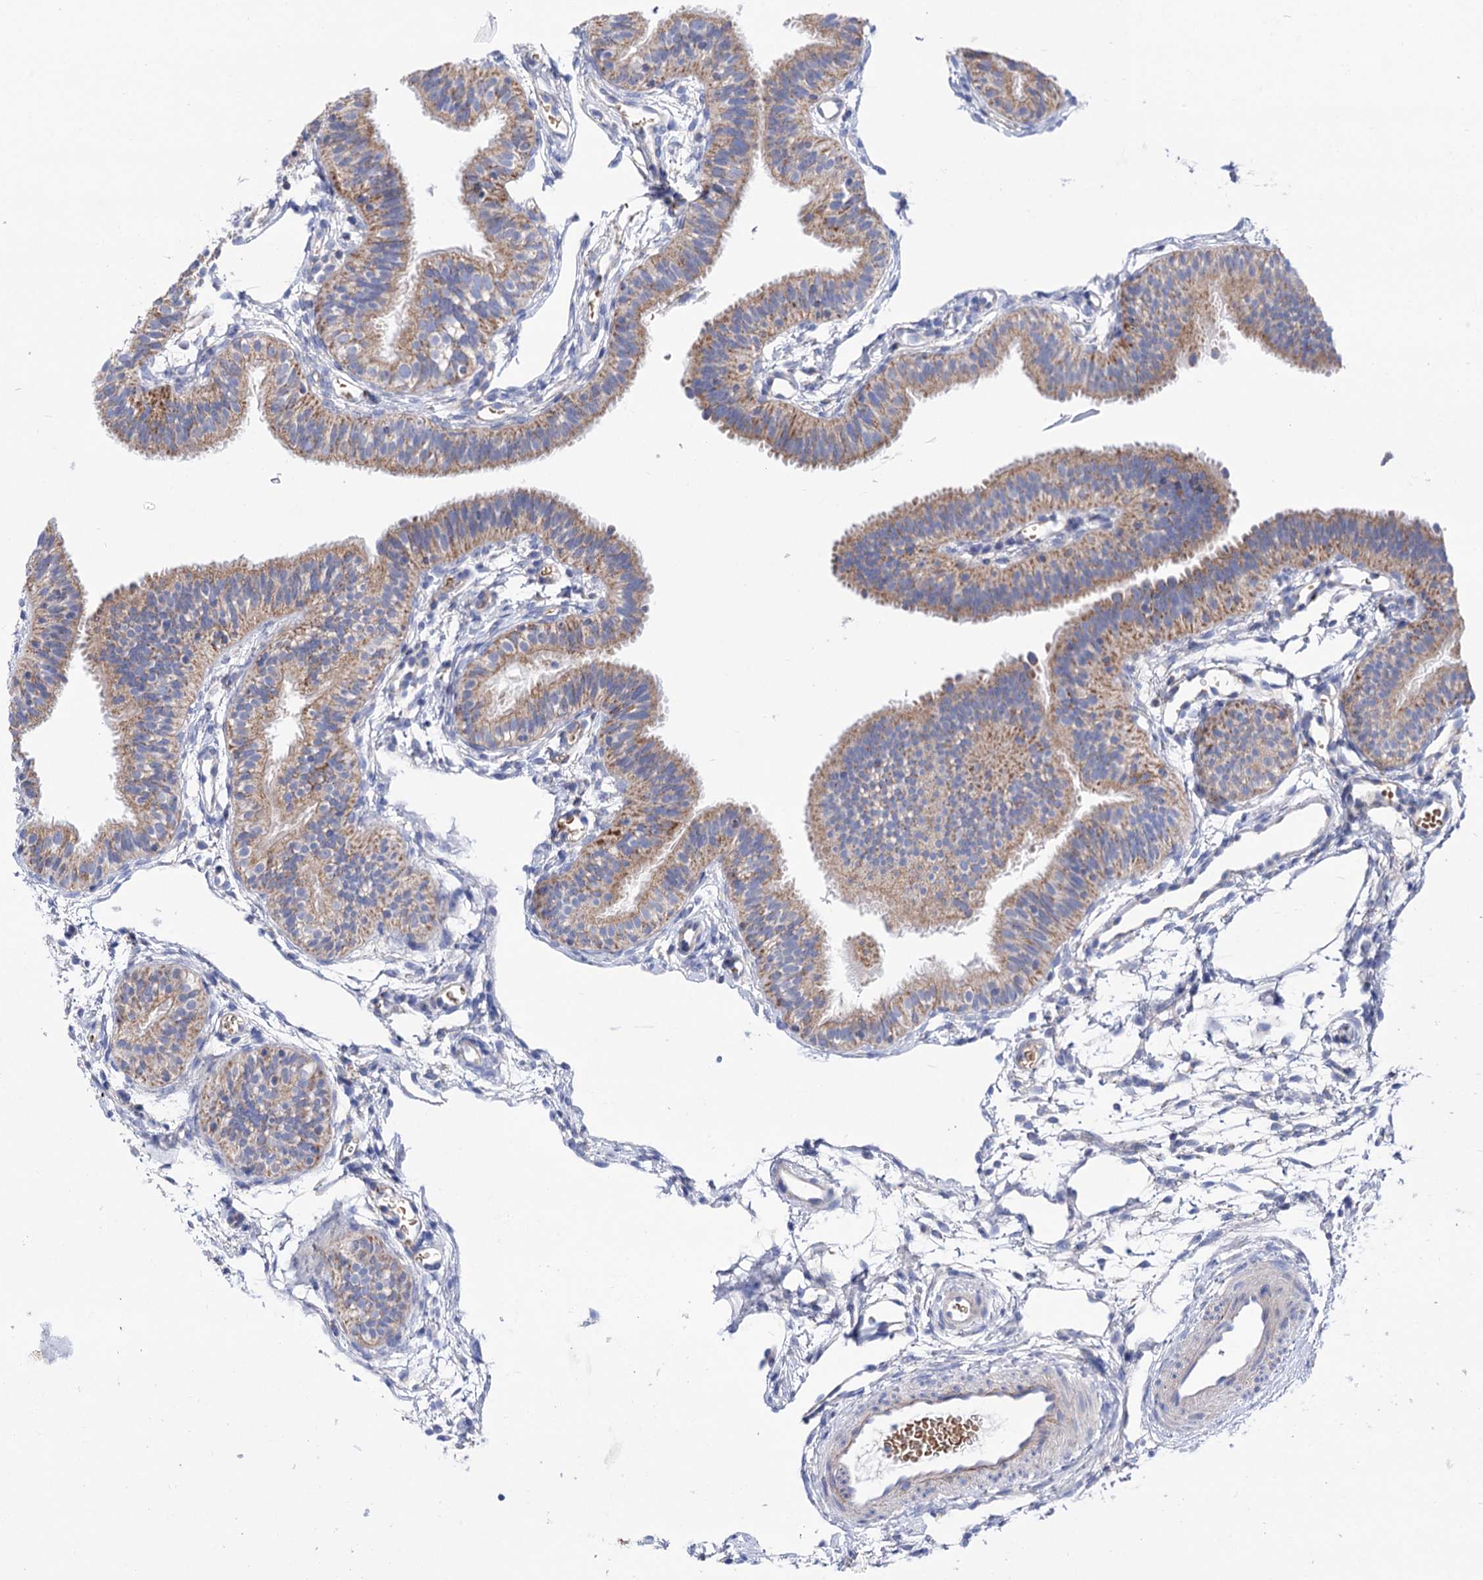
{"staining": {"intensity": "moderate", "quantity": "<25%", "location": "cytoplasmic/membranous"}, "tissue": "fallopian tube", "cell_type": "Glandular cells", "image_type": "normal", "snomed": [{"axis": "morphology", "description": "Normal tissue, NOS"}, {"axis": "topography", "description": "Fallopian tube"}], "caption": "DAB (3,3'-diaminobenzidine) immunohistochemical staining of normal human fallopian tube displays moderate cytoplasmic/membranous protein staining in about <25% of glandular cells. Nuclei are stained in blue.", "gene": "YARS2", "patient": {"sex": "female", "age": 35}}